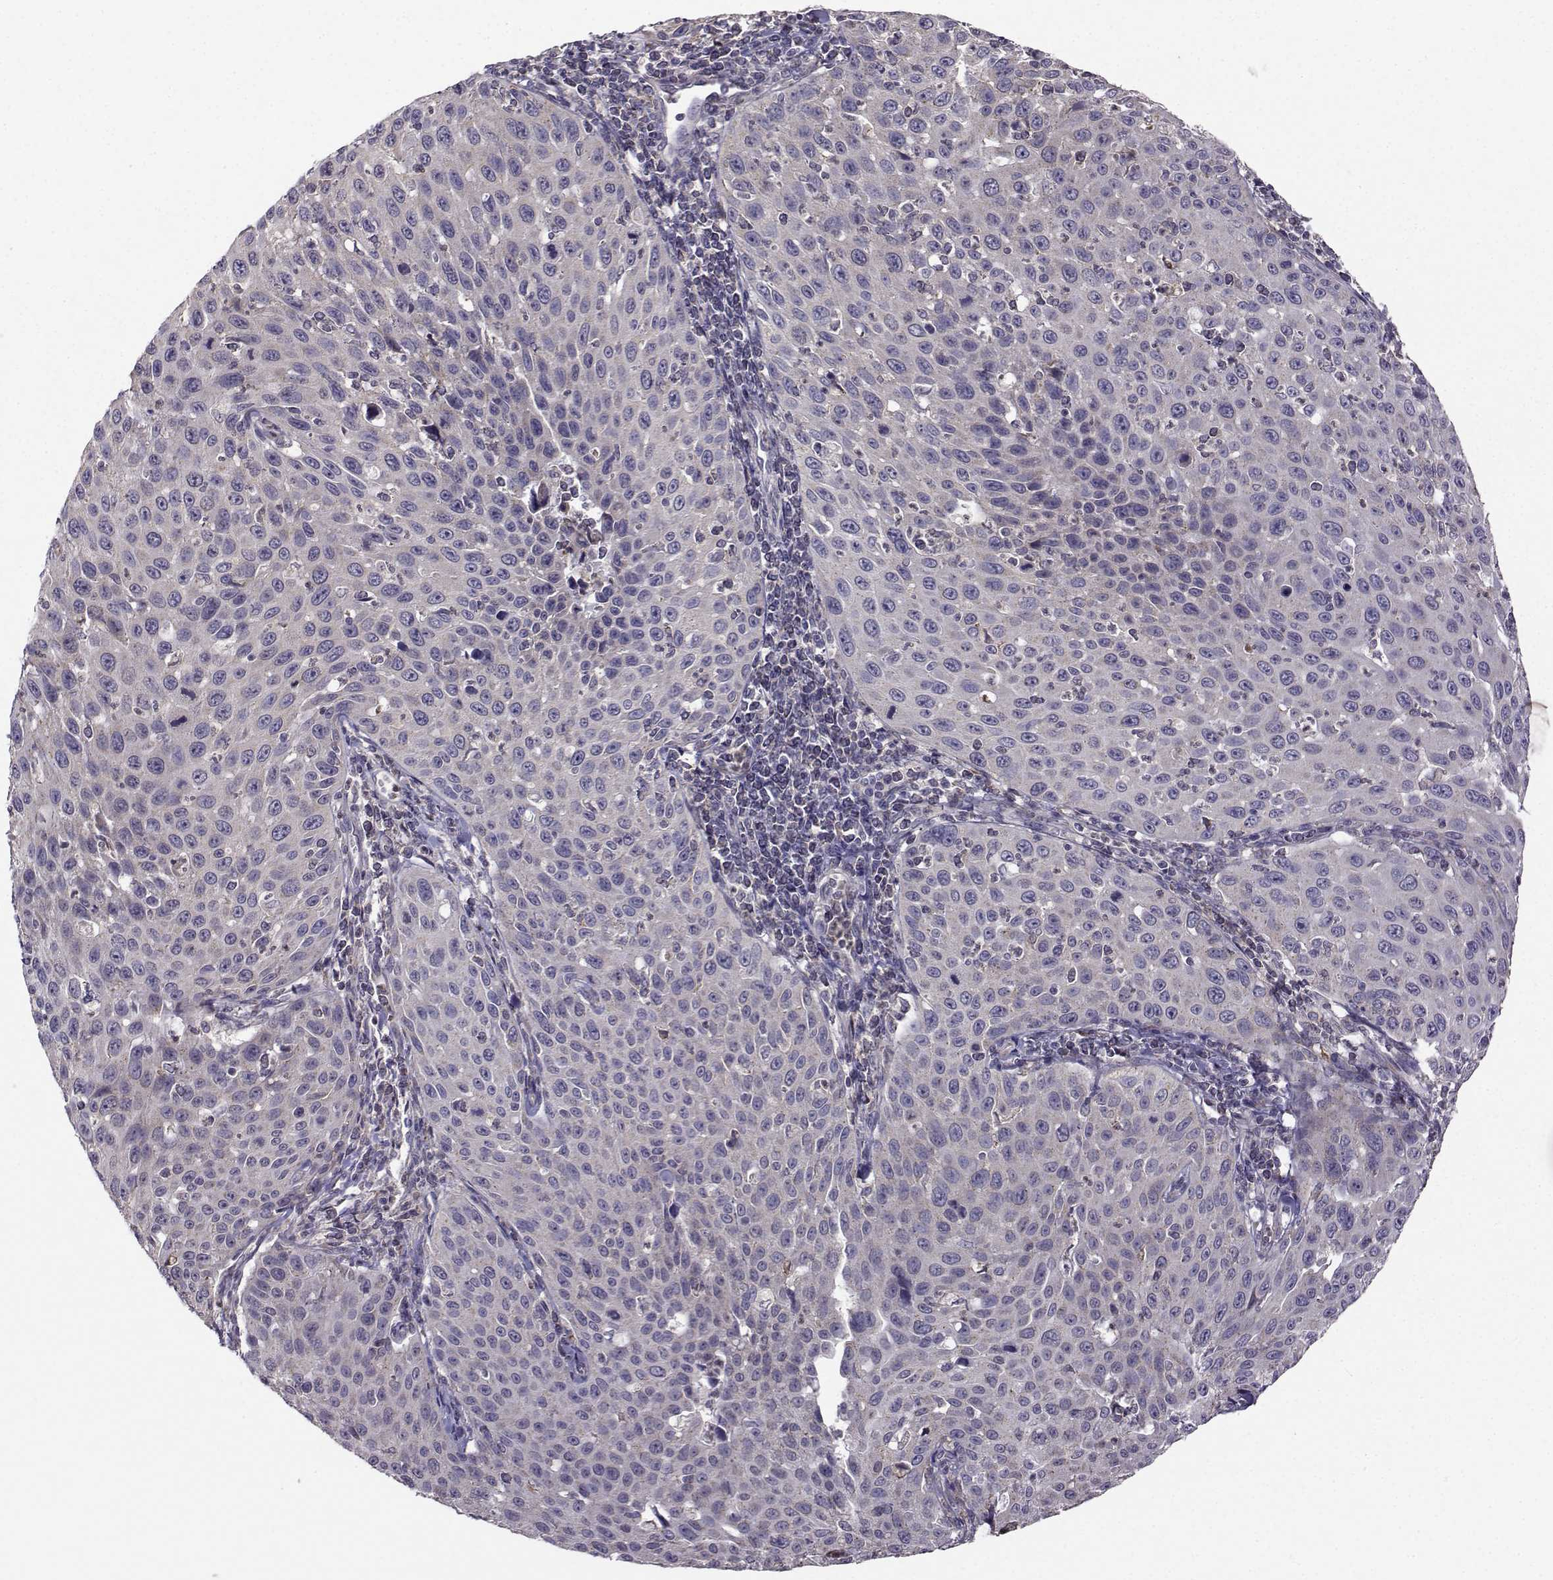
{"staining": {"intensity": "negative", "quantity": "none", "location": "none"}, "tissue": "cervical cancer", "cell_type": "Tumor cells", "image_type": "cancer", "snomed": [{"axis": "morphology", "description": "Squamous cell carcinoma, NOS"}, {"axis": "topography", "description": "Cervix"}], "caption": "The histopathology image shows no significant staining in tumor cells of cervical cancer.", "gene": "FCAMR", "patient": {"sex": "female", "age": 26}}